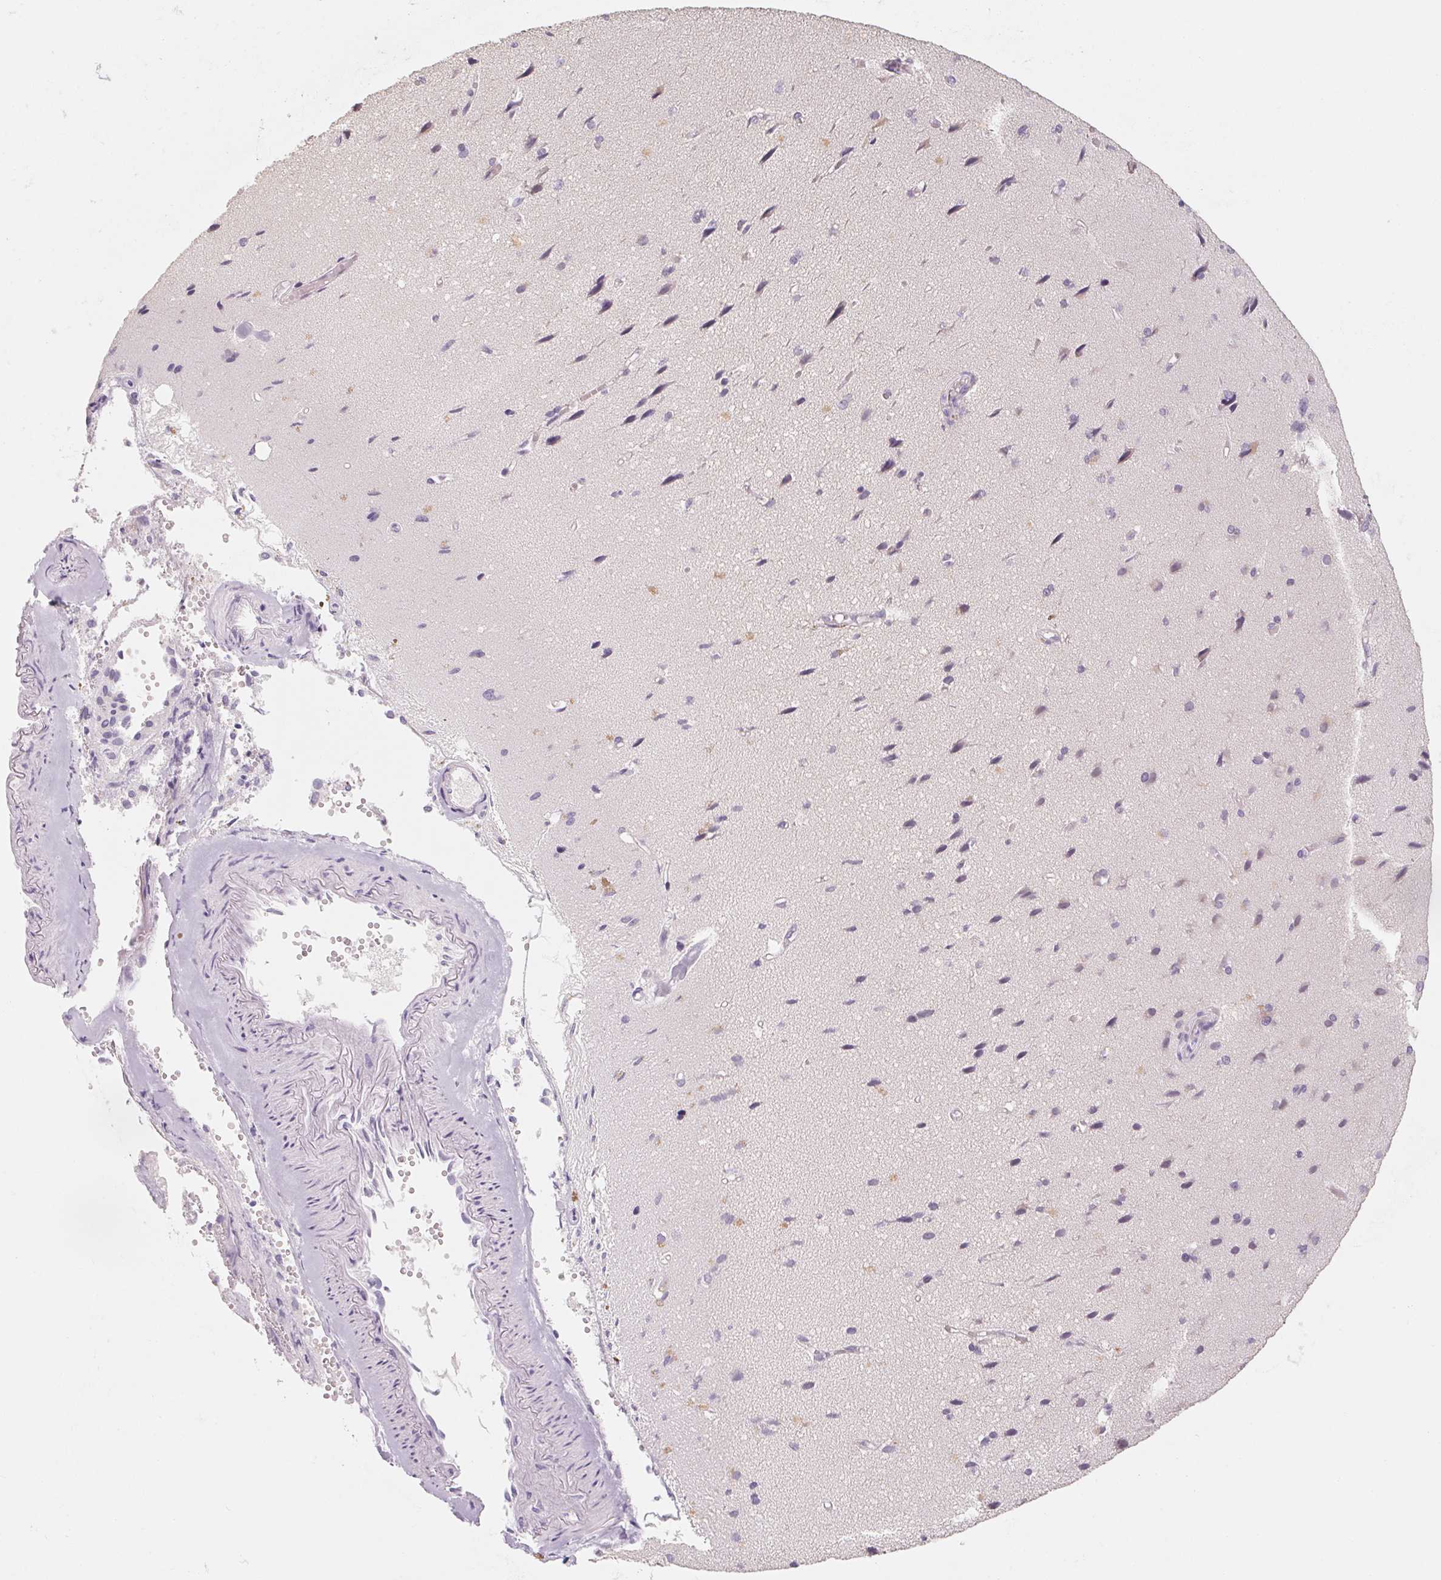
{"staining": {"intensity": "negative", "quantity": "none", "location": "none"}, "tissue": "cerebral cortex", "cell_type": "Endothelial cells", "image_type": "normal", "snomed": [{"axis": "morphology", "description": "Normal tissue, NOS"}, {"axis": "morphology", "description": "Glioma, malignant, High grade"}, {"axis": "topography", "description": "Cerebral cortex"}], "caption": "IHC image of normal human cerebral cortex stained for a protein (brown), which shows no staining in endothelial cells. (Stains: DAB (3,3'-diaminobenzidine) immunohistochemistry with hematoxylin counter stain, Microscopy: brightfield microscopy at high magnification).", "gene": "CAPZA3", "patient": {"sex": "male", "age": 71}}